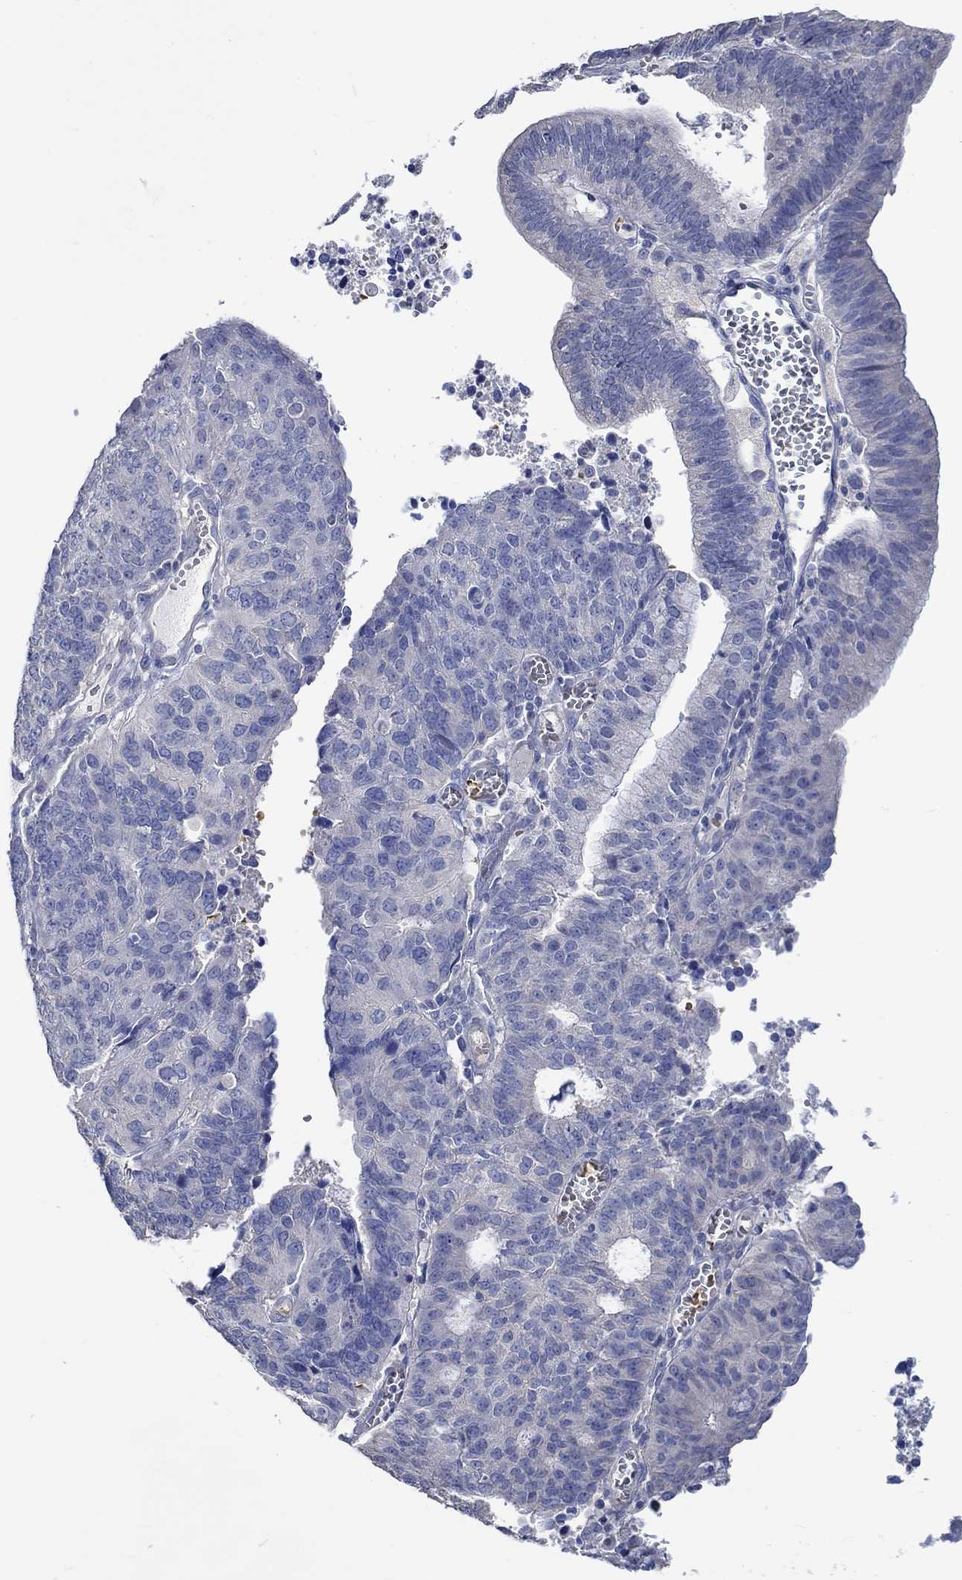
{"staining": {"intensity": "negative", "quantity": "none", "location": "none"}, "tissue": "endometrial cancer", "cell_type": "Tumor cells", "image_type": "cancer", "snomed": [{"axis": "morphology", "description": "Adenocarcinoma, NOS"}, {"axis": "topography", "description": "Endometrium"}], "caption": "Protein analysis of endometrial cancer shows no significant expression in tumor cells.", "gene": "KCNA1", "patient": {"sex": "female", "age": 82}}